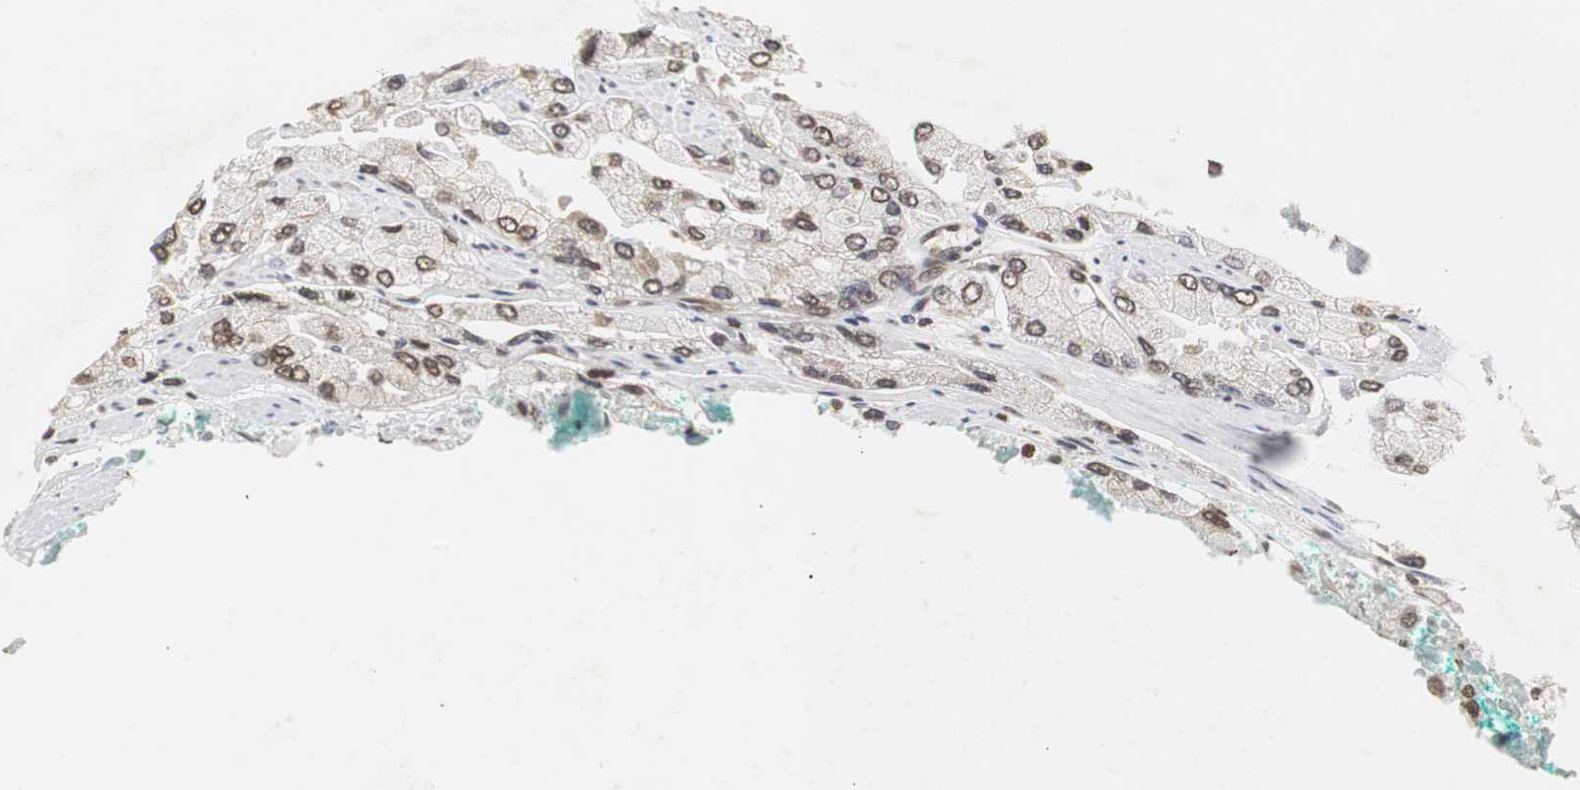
{"staining": {"intensity": "moderate", "quantity": ">75%", "location": "nuclear"}, "tissue": "prostate cancer", "cell_type": "Tumor cells", "image_type": "cancer", "snomed": [{"axis": "morphology", "description": "Adenocarcinoma, High grade"}, {"axis": "topography", "description": "Prostate"}], "caption": "Brown immunohistochemical staining in human prostate adenocarcinoma (high-grade) shows moderate nuclear staining in about >75% of tumor cells.", "gene": "ZFC3H1", "patient": {"sex": "male", "age": 58}}